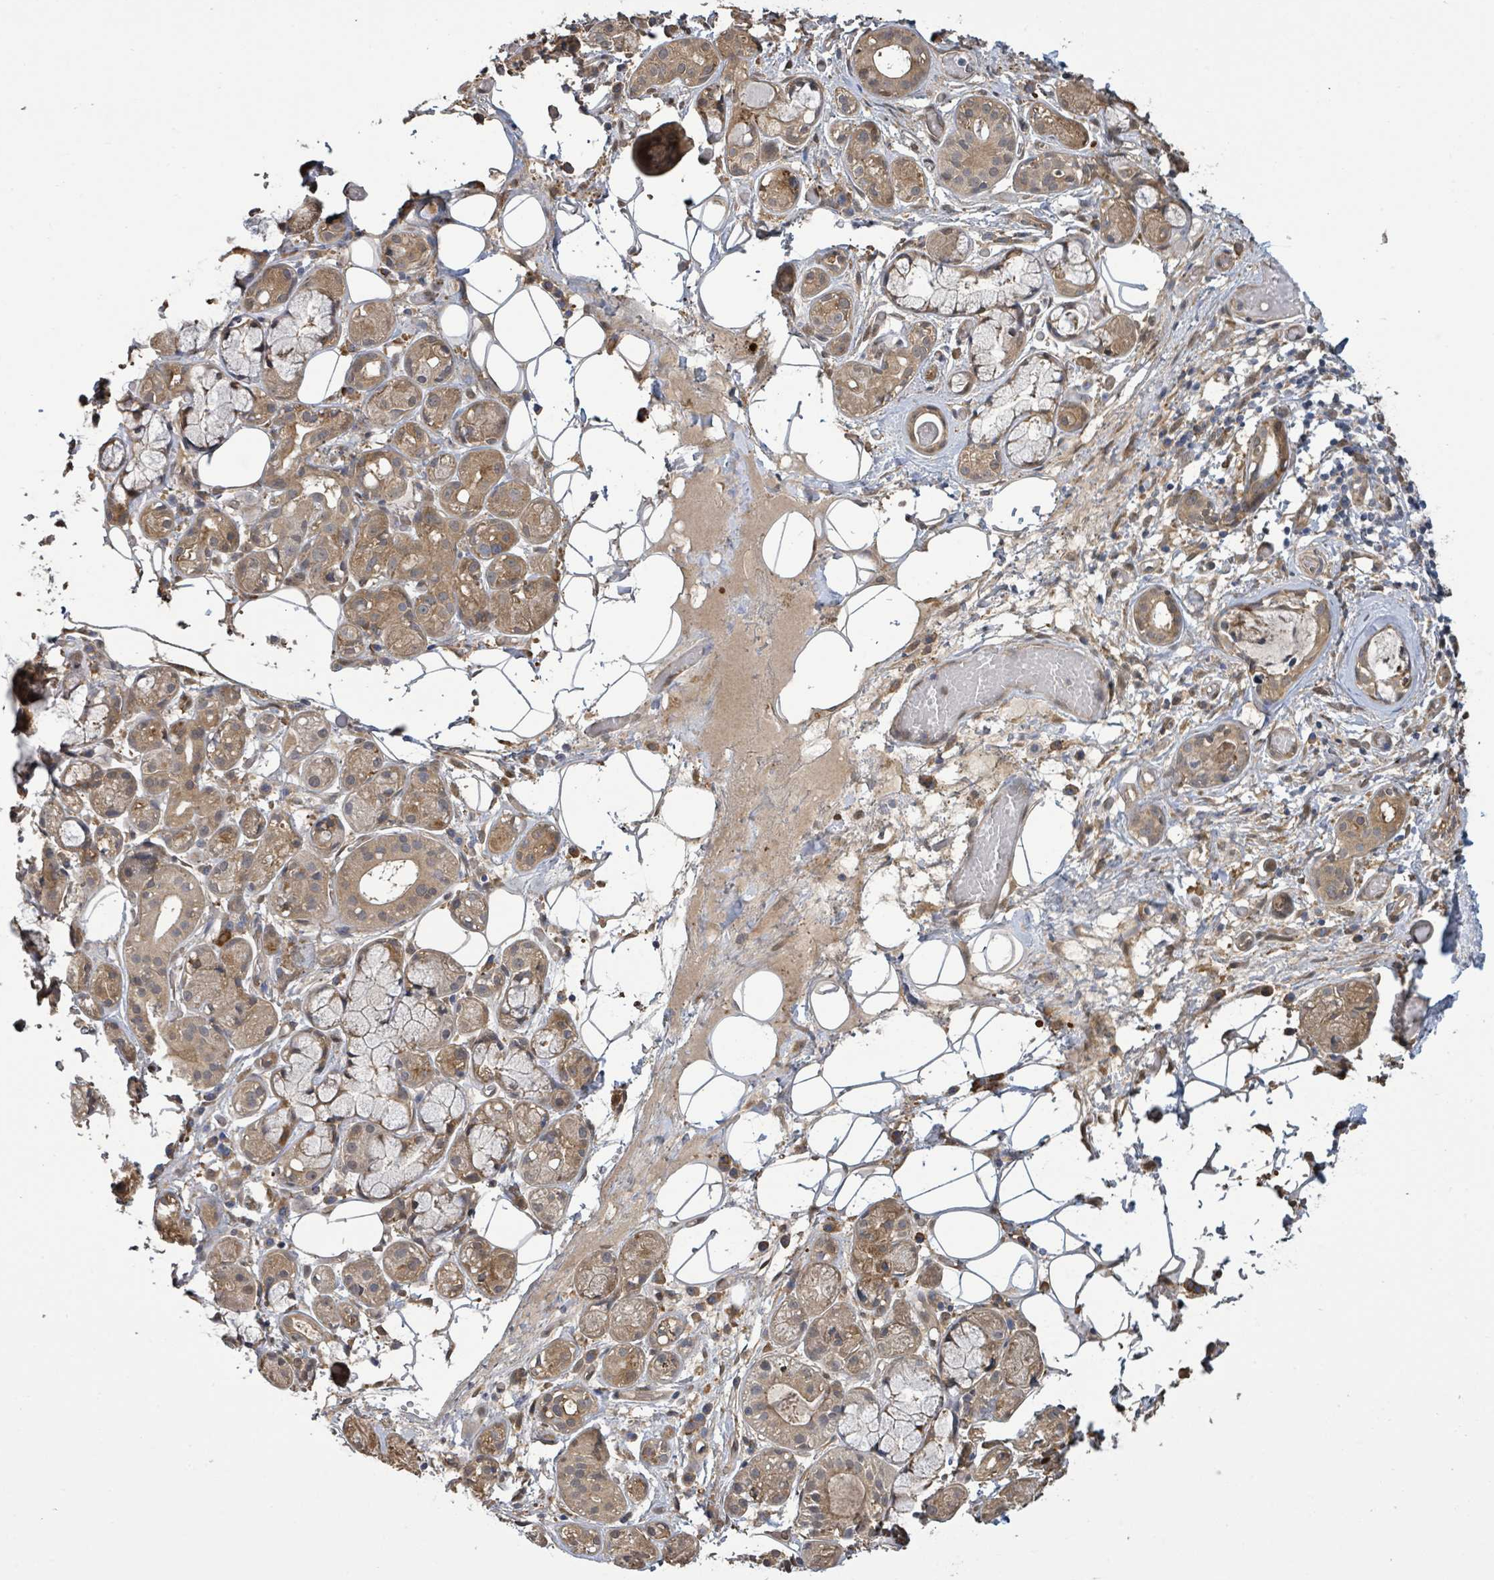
{"staining": {"intensity": "moderate", "quantity": ">75%", "location": "cytoplasmic/membranous"}, "tissue": "salivary gland", "cell_type": "Glandular cells", "image_type": "normal", "snomed": [{"axis": "morphology", "description": "Normal tissue, NOS"}, {"axis": "topography", "description": "Salivary gland"}], "caption": "DAB (3,3'-diaminobenzidine) immunohistochemical staining of benign human salivary gland shows moderate cytoplasmic/membranous protein expression in about >75% of glandular cells. The staining was performed using DAB, with brown indicating positive protein expression. Nuclei are stained blue with hematoxylin.", "gene": "ARPIN", "patient": {"sex": "male", "age": 82}}